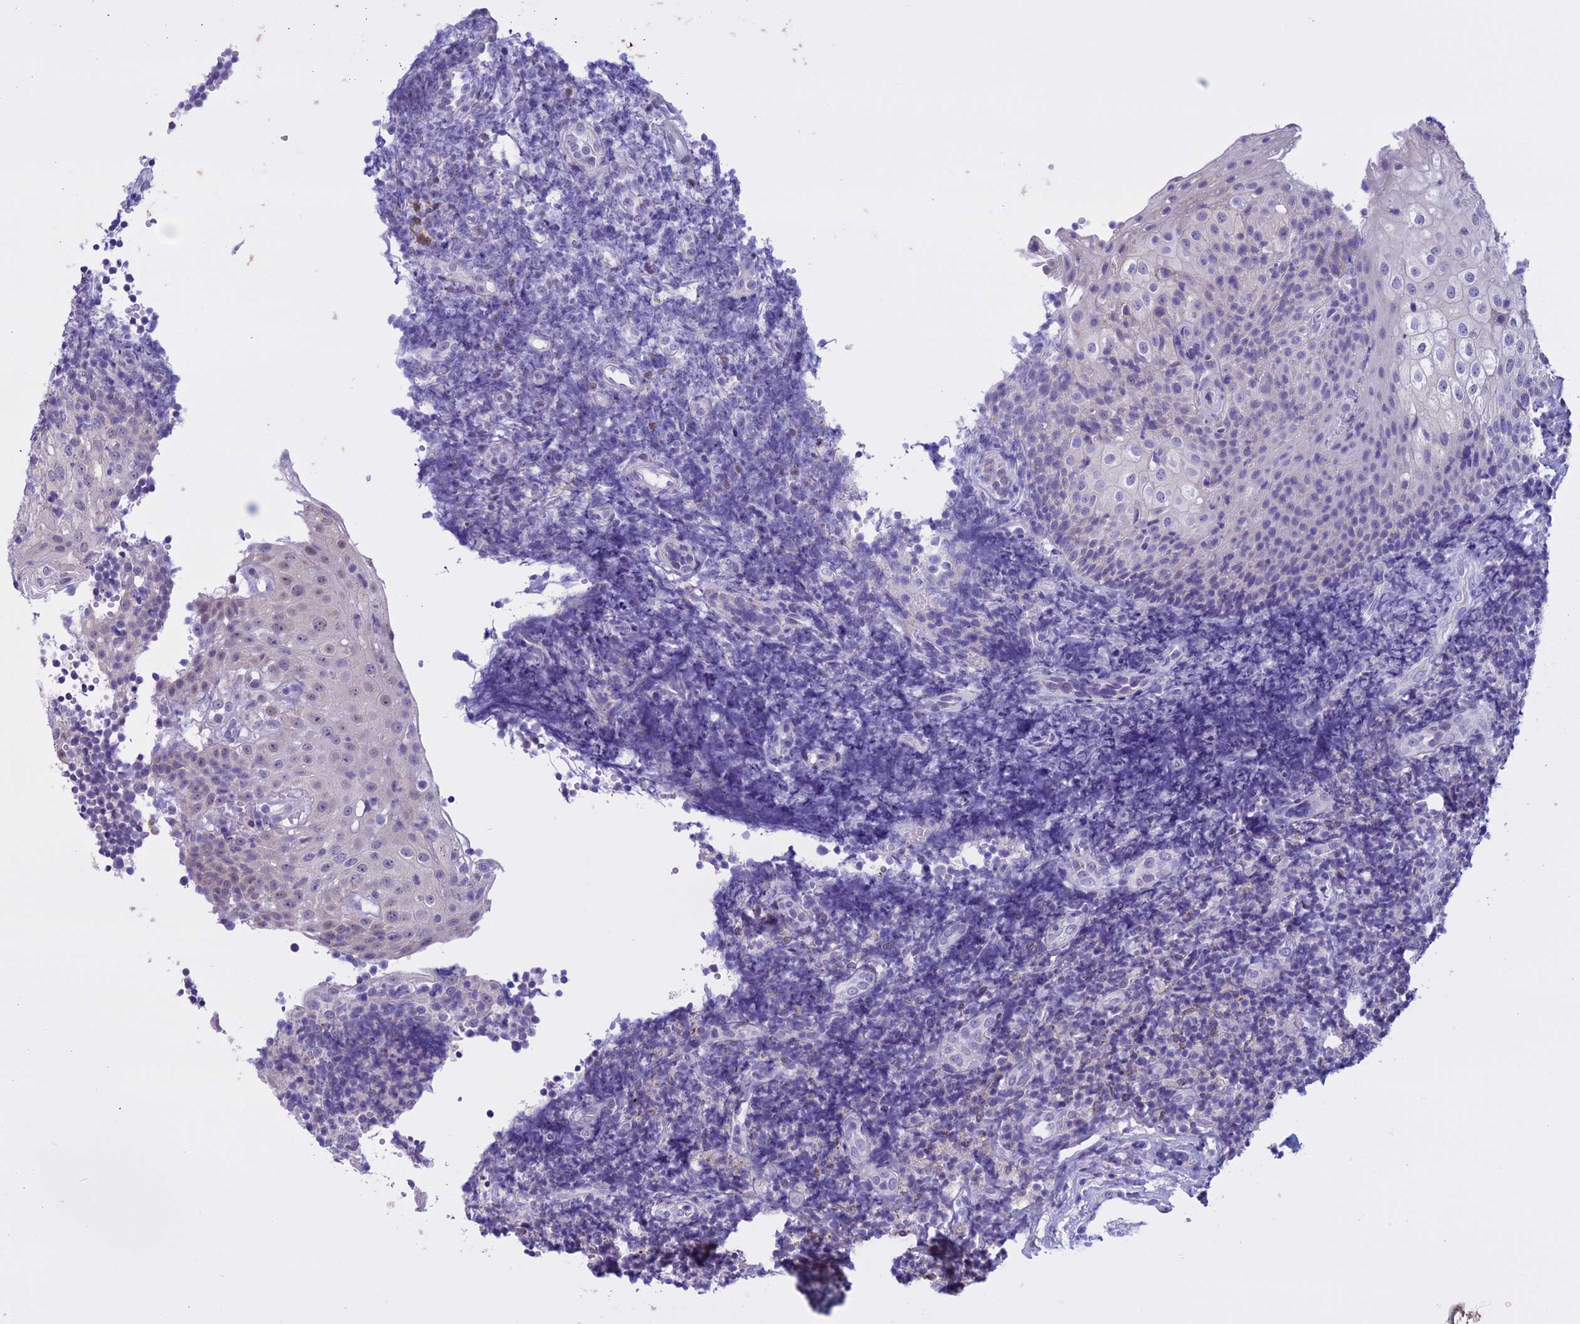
{"staining": {"intensity": "negative", "quantity": "none", "location": "none"}, "tissue": "tonsil", "cell_type": "Germinal center cells", "image_type": "normal", "snomed": [{"axis": "morphology", "description": "Normal tissue, NOS"}, {"axis": "topography", "description": "Tonsil"}], "caption": "Immunohistochemistry of unremarkable human tonsil shows no expression in germinal center cells.", "gene": "LHFPL2", "patient": {"sex": "female", "age": 40}}